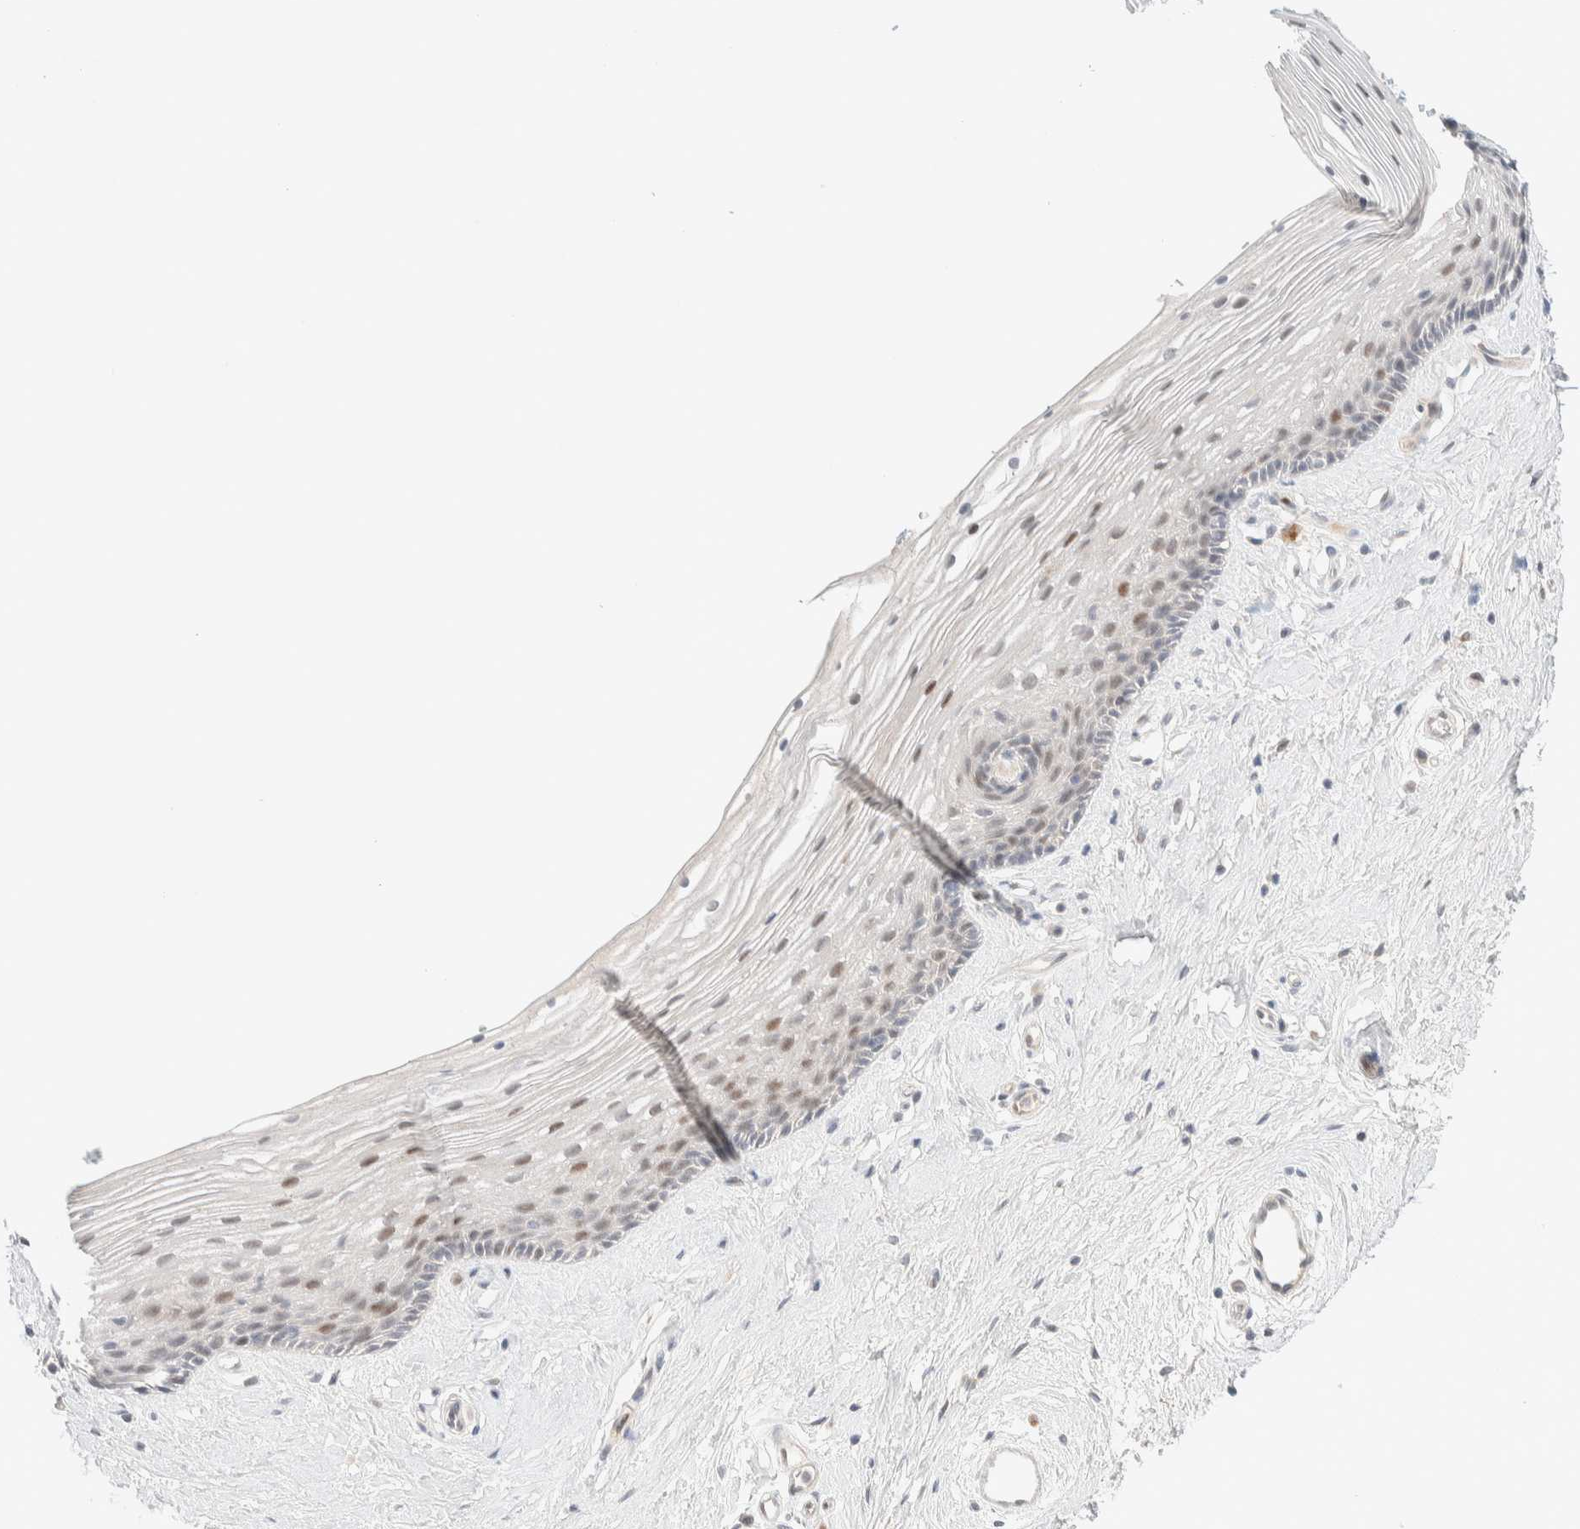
{"staining": {"intensity": "weak", "quantity": "<25%", "location": "cytoplasmic/membranous,nuclear"}, "tissue": "vagina", "cell_type": "Squamous epithelial cells", "image_type": "normal", "snomed": [{"axis": "morphology", "description": "Normal tissue, NOS"}, {"axis": "topography", "description": "Vagina"}], "caption": "This is an immunohistochemistry (IHC) histopathology image of normal human vagina. There is no staining in squamous epithelial cells.", "gene": "CHKA", "patient": {"sex": "female", "age": 46}}